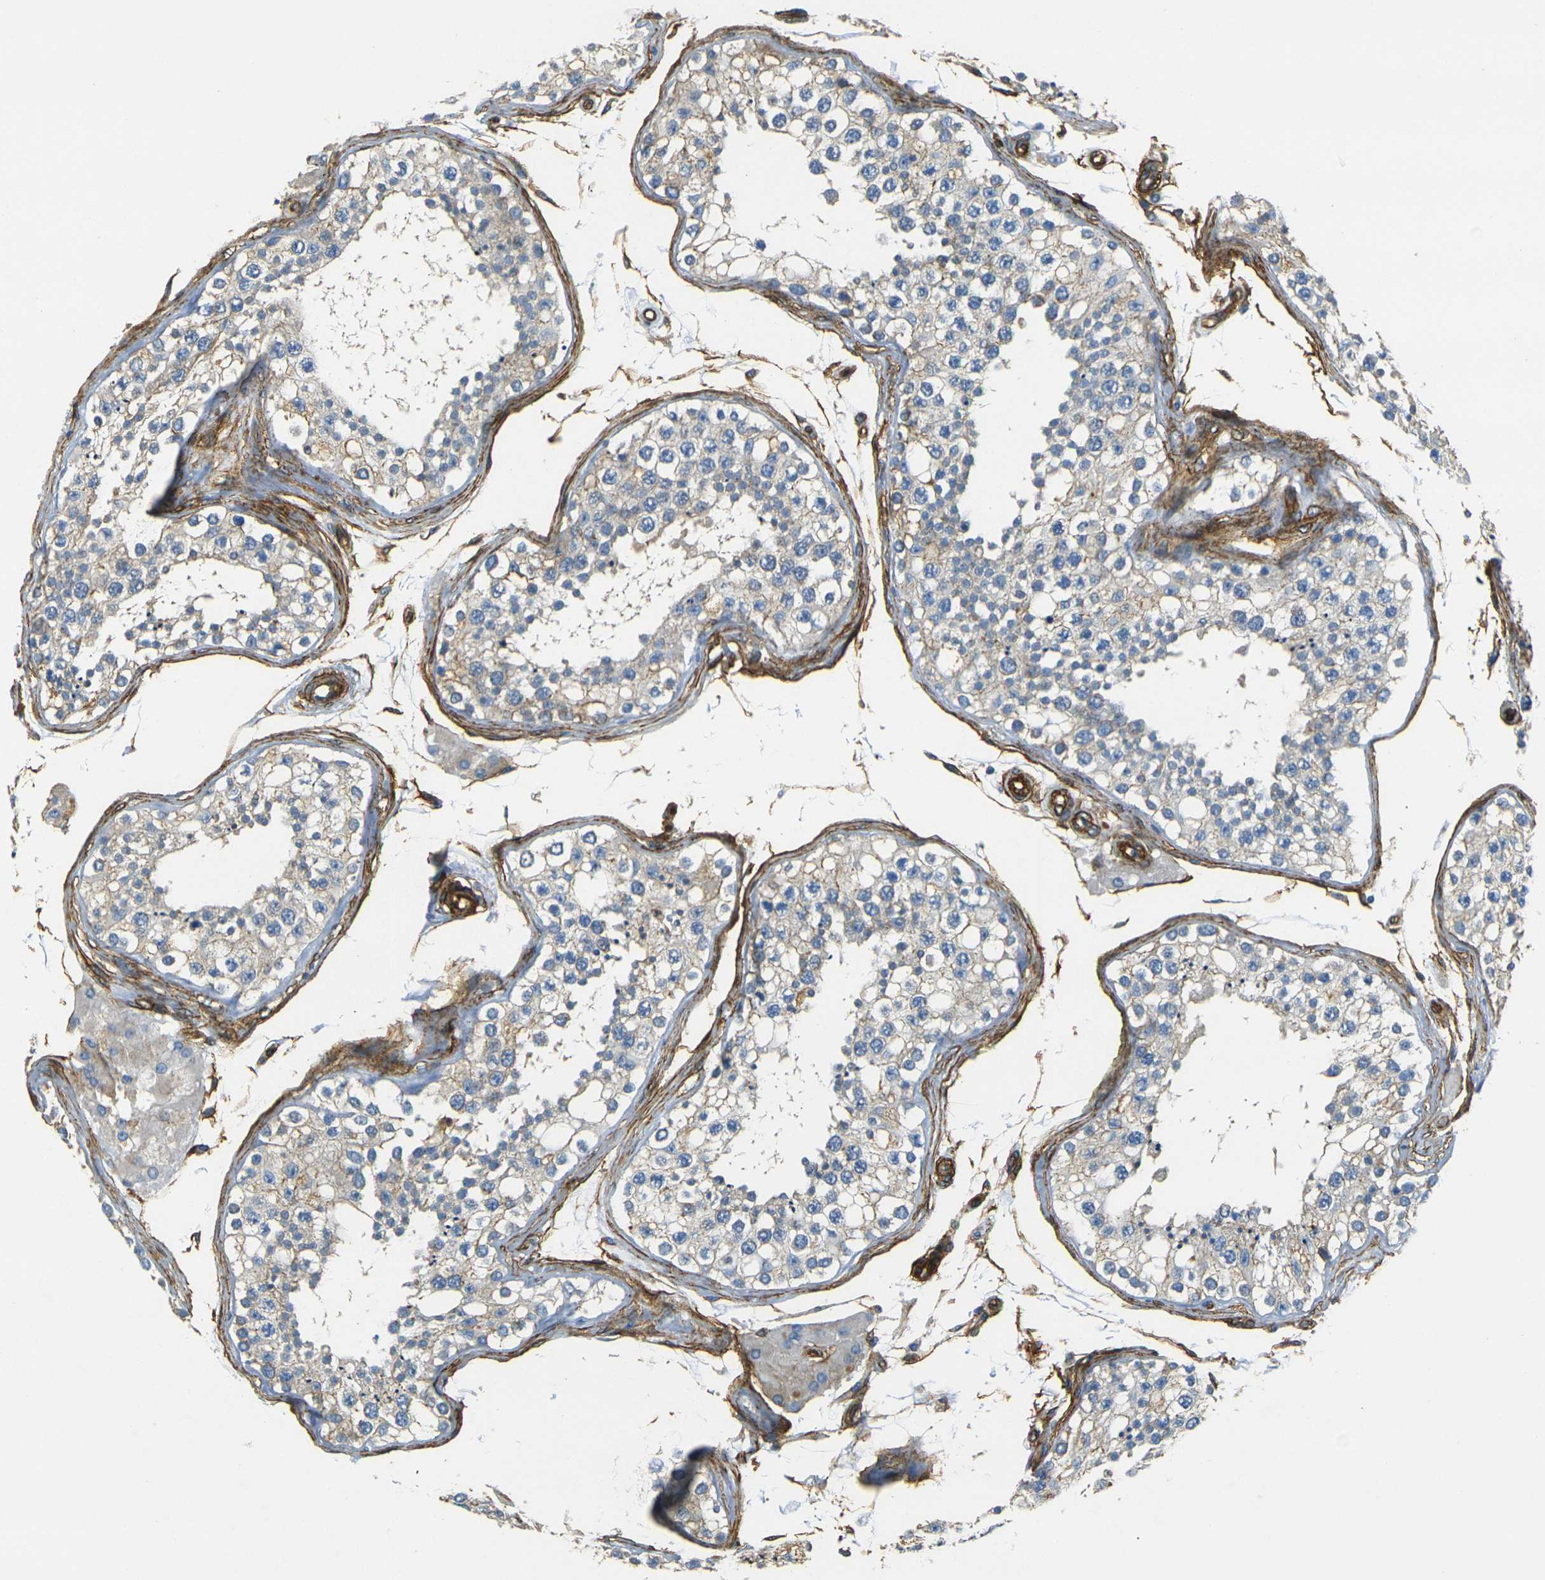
{"staining": {"intensity": "weak", "quantity": "<25%", "location": "cytoplasmic/membranous"}, "tissue": "testis", "cell_type": "Cells in seminiferous ducts", "image_type": "normal", "snomed": [{"axis": "morphology", "description": "Normal tissue, NOS"}, {"axis": "topography", "description": "Testis"}], "caption": "The histopathology image demonstrates no significant staining in cells in seminiferous ducts of testis.", "gene": "EPHA7", "patient": {"sex": "male", "age": 68}}